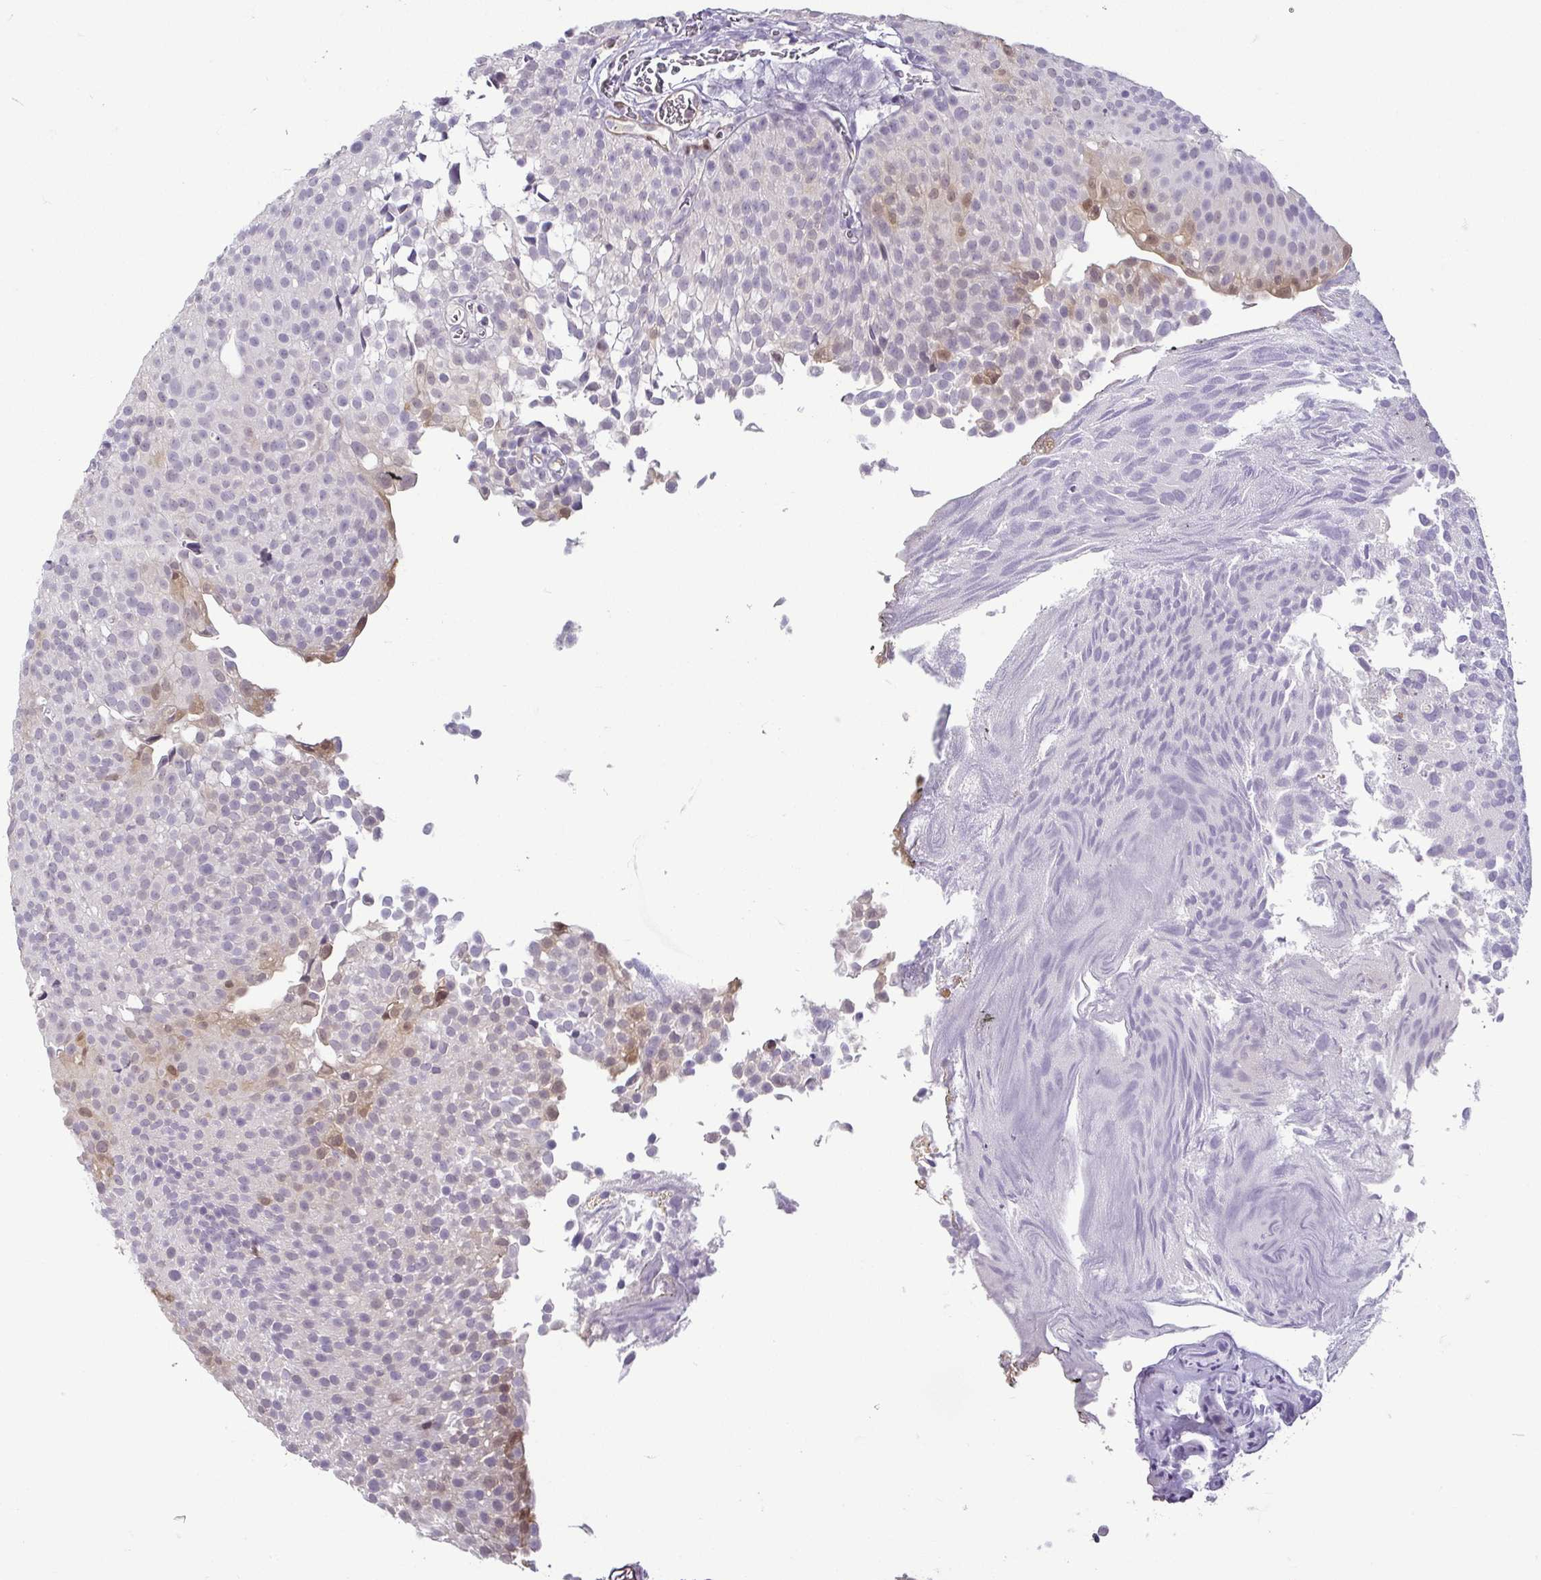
{"staining": {"intensity": "moderate", "quantity": "<25%", "location": "cytoplasmic/membranous,nuclear"}, "tissue": "urothelial cancer", "cell_type": "Tumor cells", "image_type": "cancer", "snomed": [{"axis": "morphology", "description": "Urothelial carcinoma, Low grade"}, {"axis": "topography", "description": "Urinary bladder"}], "caption": "A brown stain labels moderate cytoplasmic/membranous and nuclear positivity of a protein in human urothelial cancer tumor cells. (DAB (3,3'-diaminobenzidine) = brown stain, brightfield microscopy at high magnification).", "gene": "HOPX", "patient": {"sex": "male", "age": 80}}